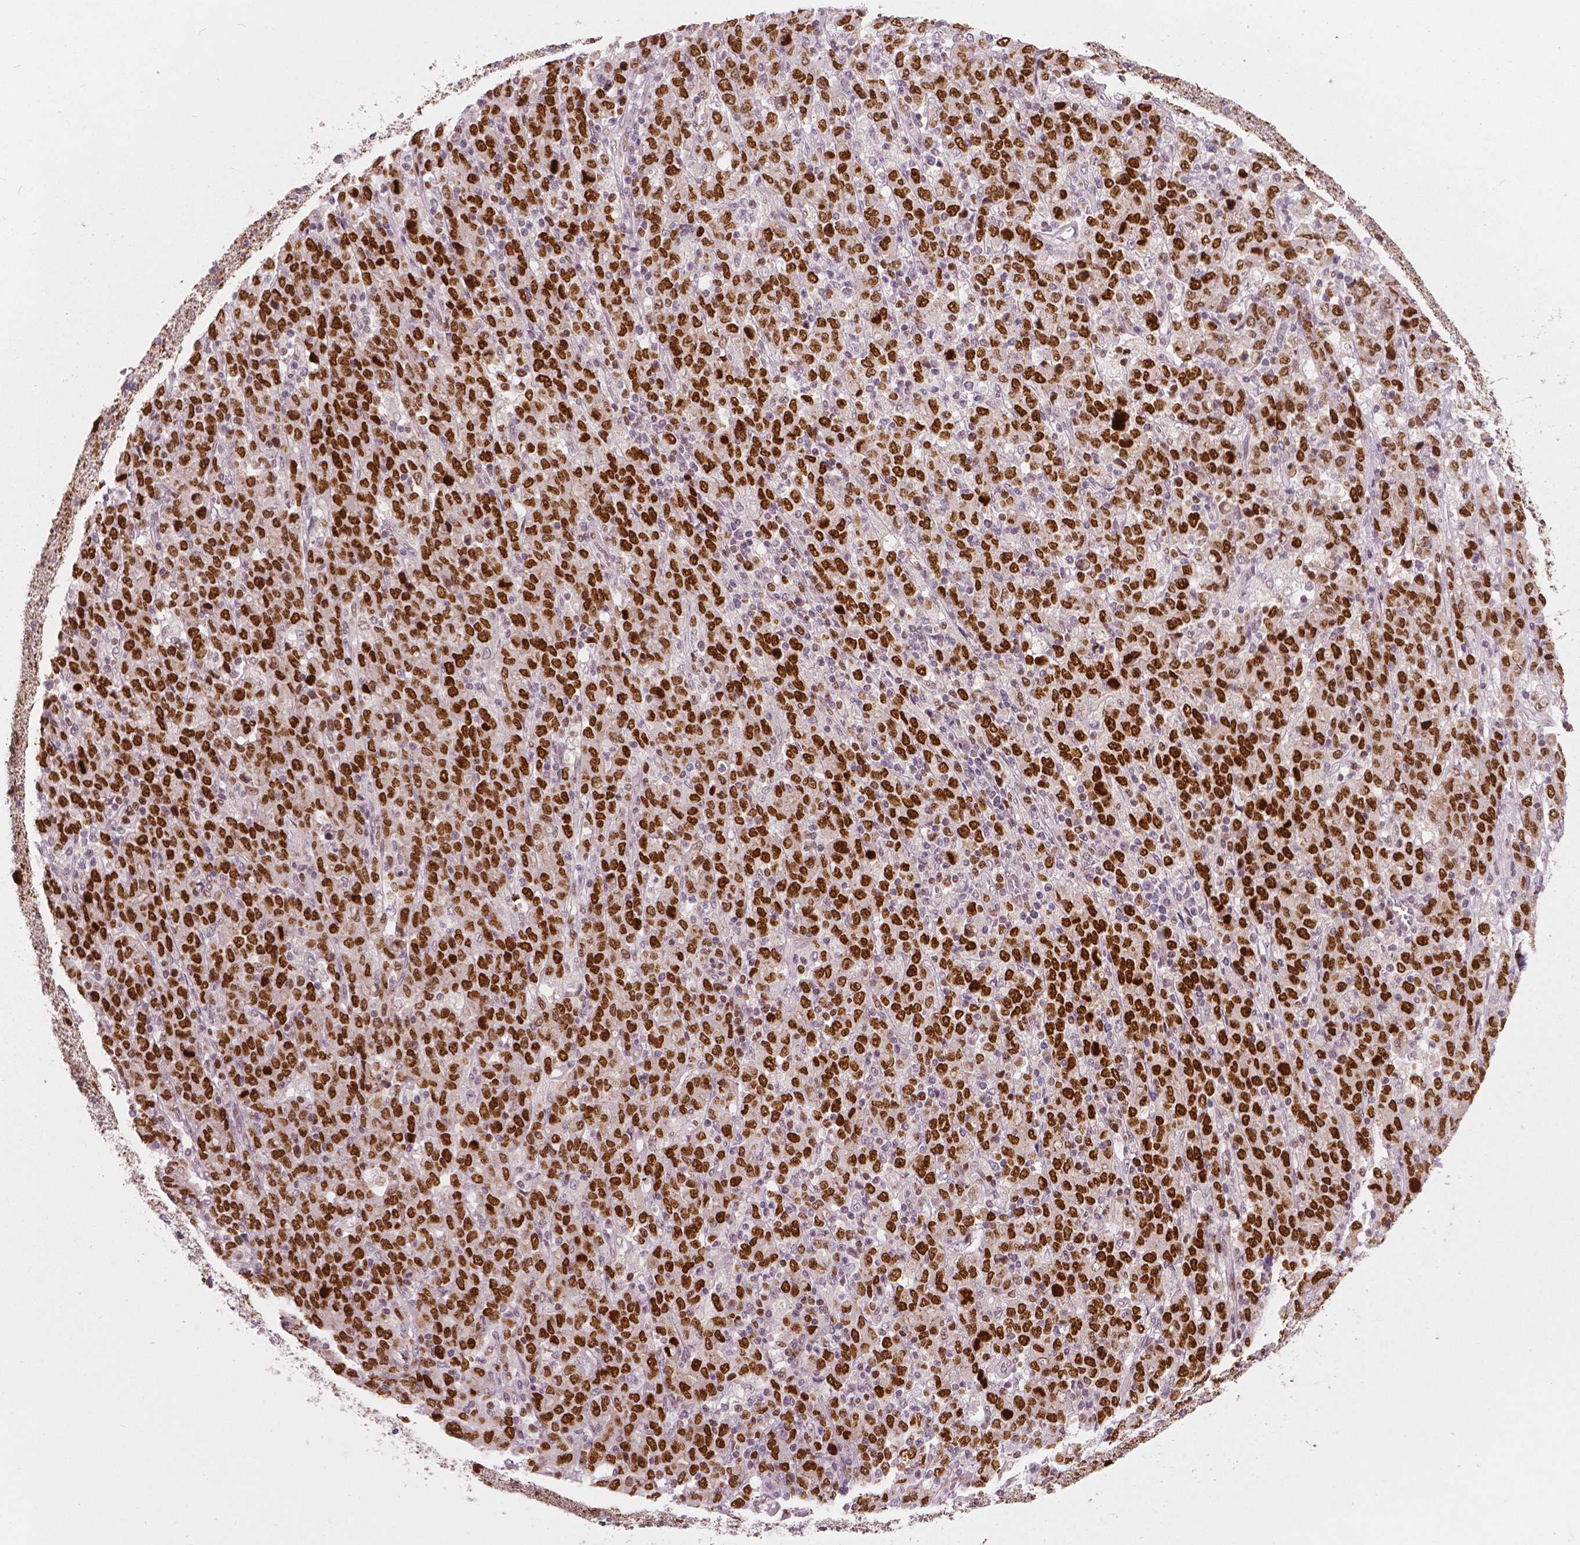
{"staining": {"intensity": "strong", "quantity": ">75%", "location": "nuclear"}, "tissue": "stomach cancer", "cell_type": "Tumor cells", "image_type": "cancer", "snomed": [{"axis": "morphology", "description": "Adenocarcinoma, NOS"}, {"axis": "topography", "description": "Stomach, upper"}], "caption": "DAB (3,3'-diaminobenzidine) immunohistochemical staining of human stomach cancer demonstrates strong nuclear protein staining in approximately >75% of tumor cells.", "gene": "NSD2", "patient": {"sex": "male", "age": 69}}